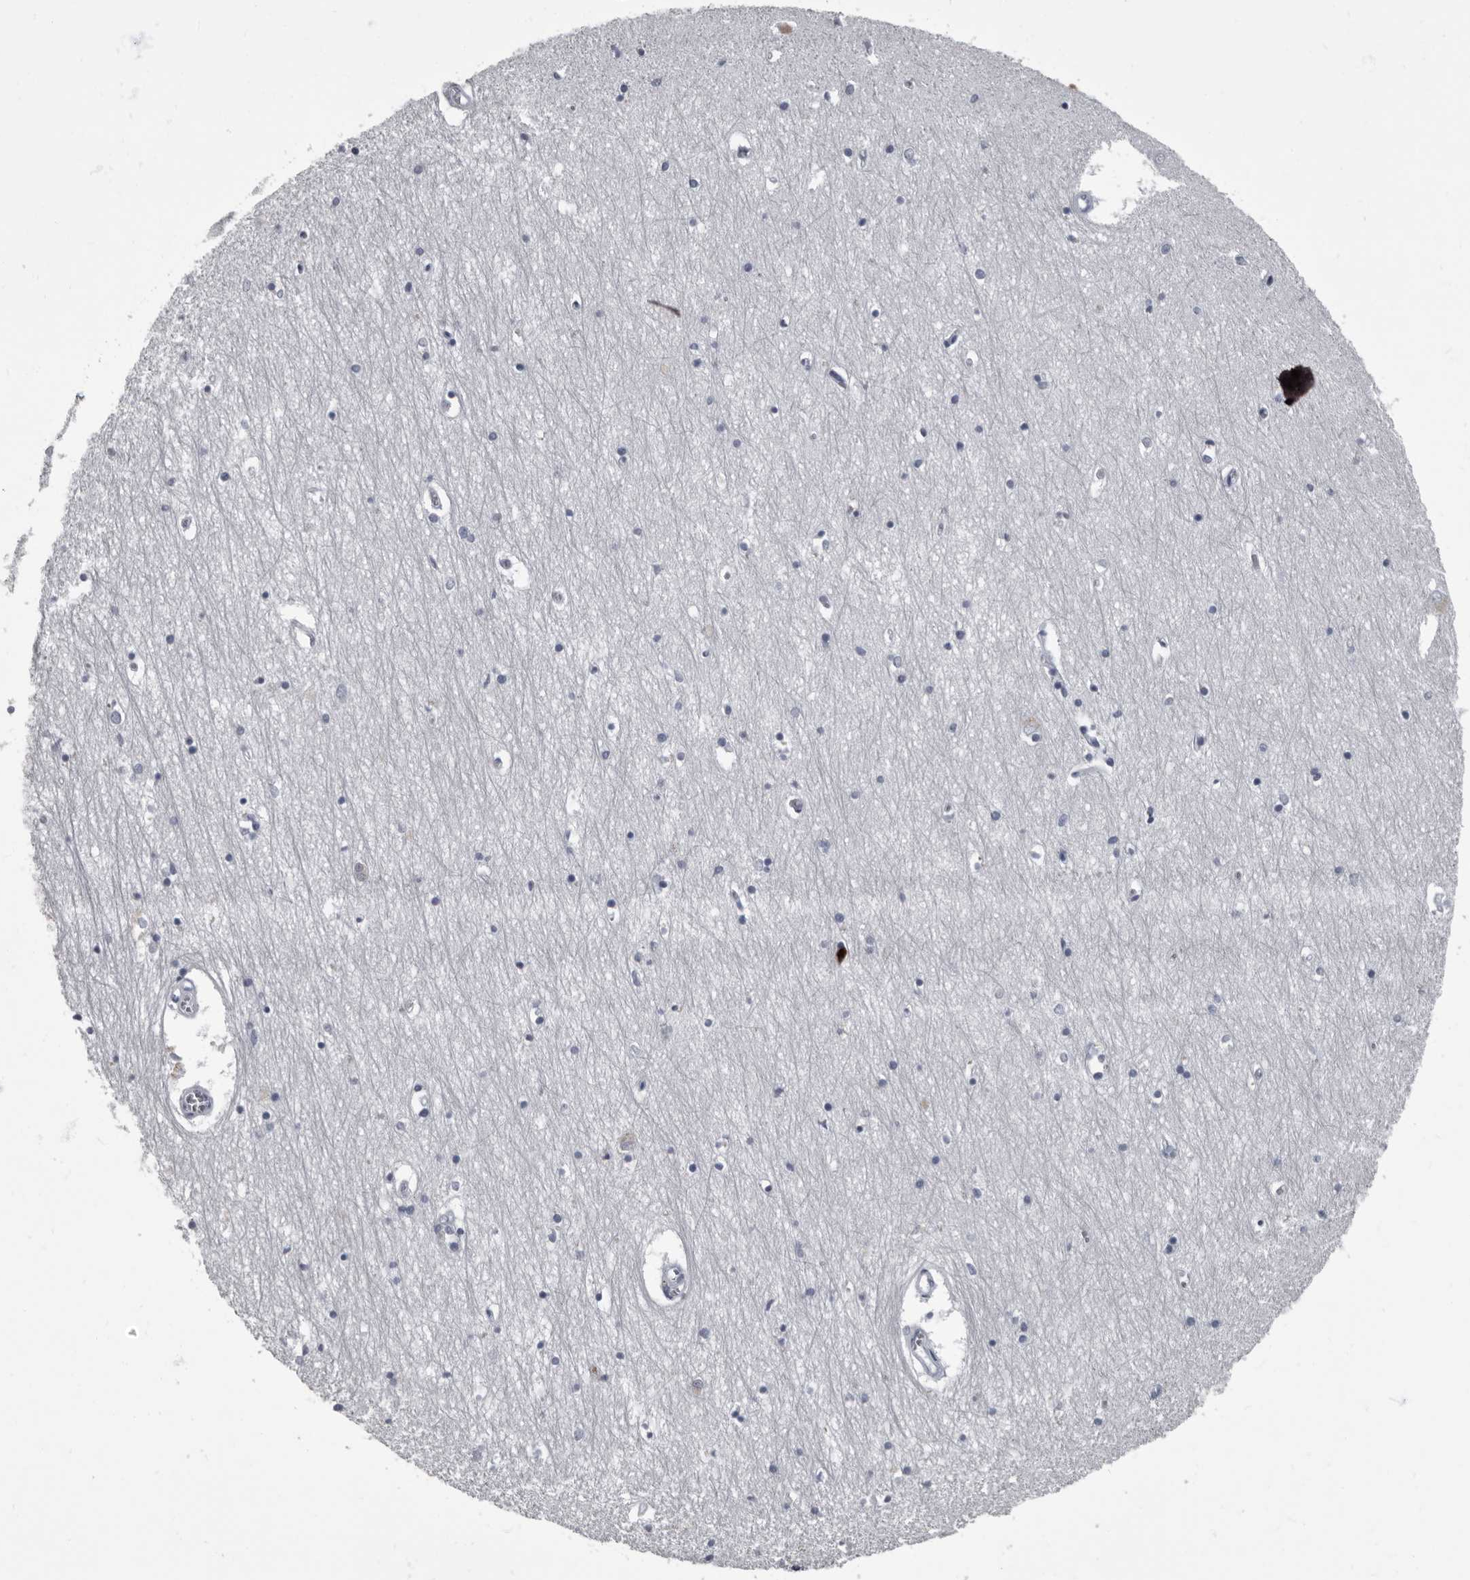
{"staining": {"intensity": "negative", "quantity": "none", "location": "none"}, "tissue": "hippocampus", "cell_type": "Glial cells", "image_type": "normal", "snomed": [{"axis": "morphology", "description": "Normal tissue, NOS"}, {"axis": "topography", "description": "Hippocampus"}], "caption": "Glial cells are negative for protein expression in normal human hippocampus. The staining is performed using DAB brown chromogen with nuclei counter-stained in using hematoxylin.", "gene": "TPD52L1", "patient": {"sex": "male", "age": 70}}